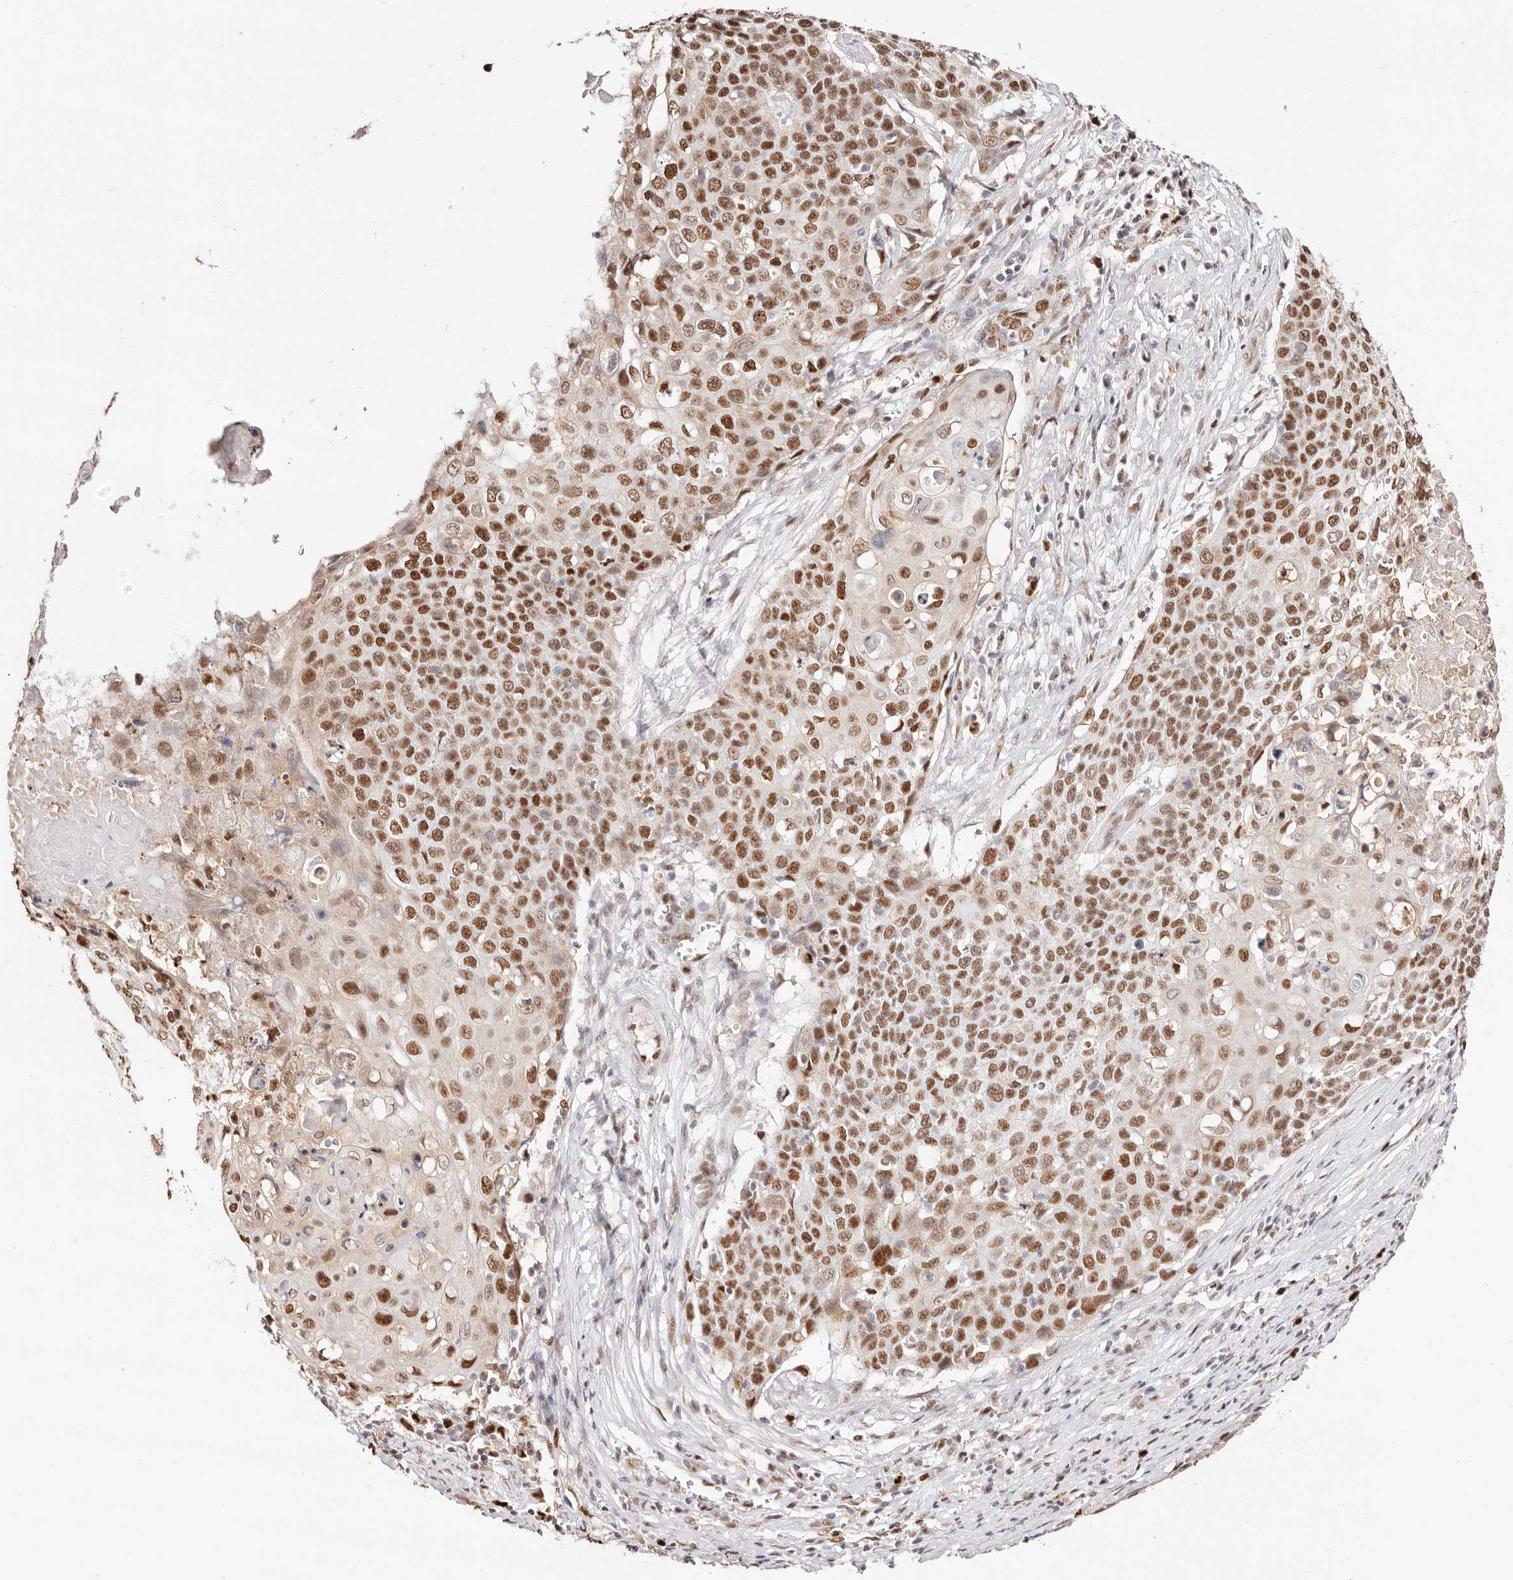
{"staining": {"intensity": "moderate", "quantity": ">75%", "location": "nuclear"}, "tissue": "cervical cancer", "cell_type": "Tumor cells", "image_type": "cancer", "snomed": [{"axis": "morphology", "description": "Squamous cell carcinoma, NOS"}, {"axis": "topography", "description": "Cervix"}], "caption": "Cervical squamous cell carcinoma was stained to show a protein in brown. There is medium levels of moderate nuclear staining in about >75% of tumor cells. (DAB (3,3'-diaminobenzidine) = brown stain, brightfield microscopy at high magnification).", "gene": "TKT", "patient": {"sex": "female", "age": 39}}